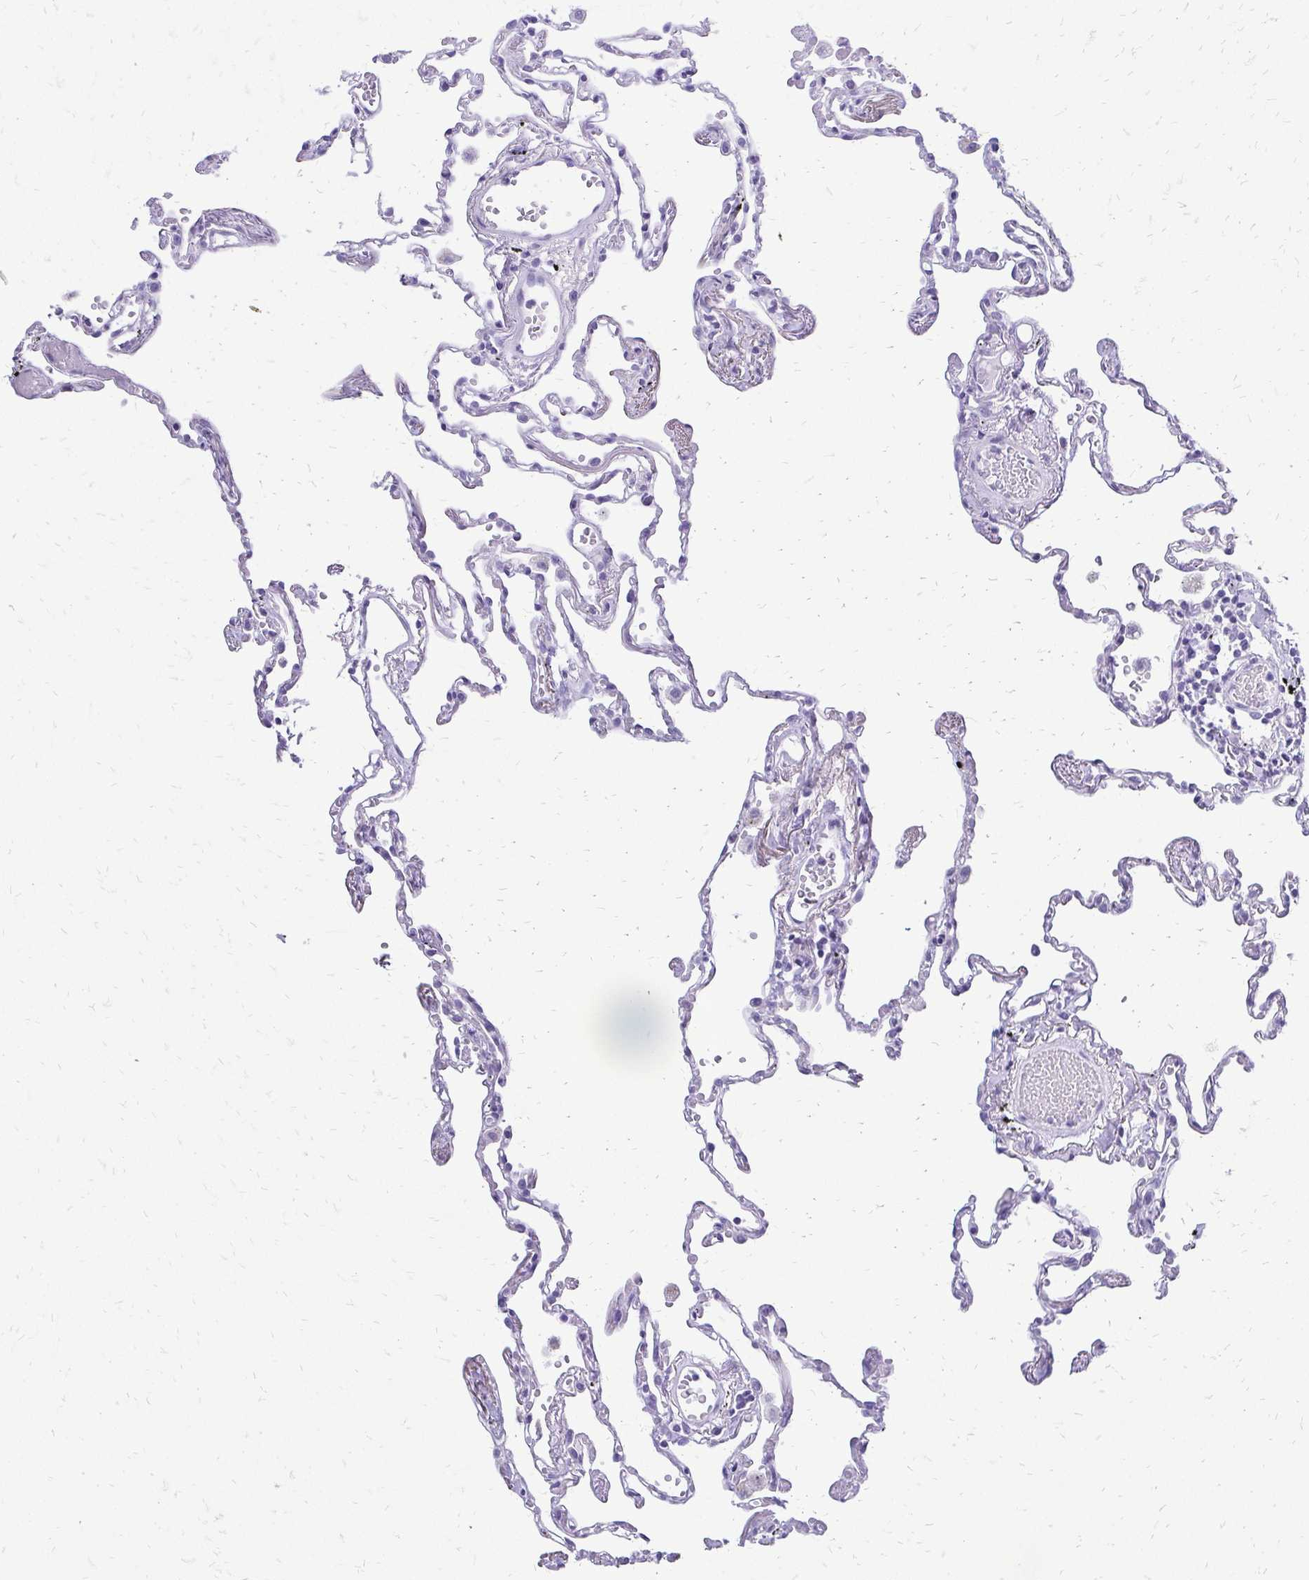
{"staining": {"intensity": "negative", "quantity": "none", "location": "none"}, "tissue": "lung", "cell_type": "Alveolar cells", "image_type": "normal", "snomed": [{"axis": "morphology", "description": "Normal tissue, NOS"}, {"axis": "topography", "description": "Lung"}], "caption": "Alveolar cells show no significant protein expression in normal lung.", "gene": "SLC32A1", "patient": {"sex": "female", "age": 67}}